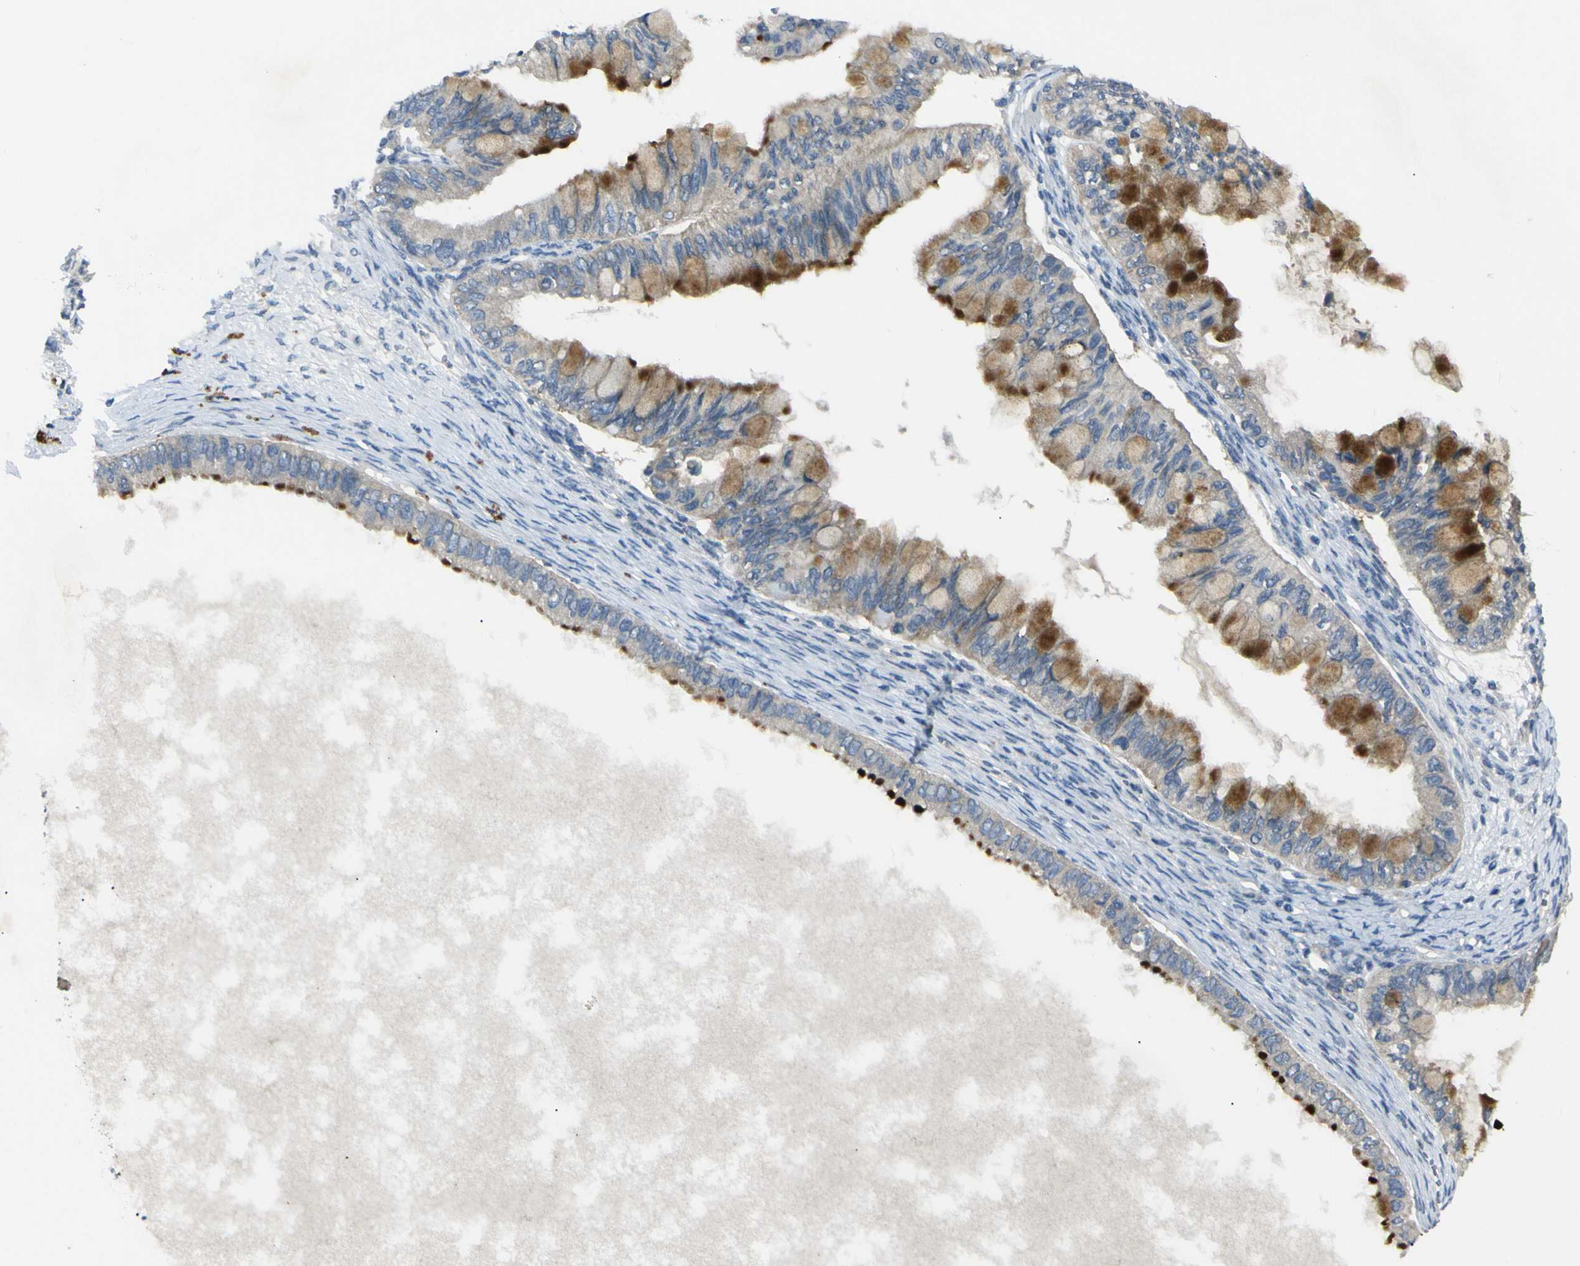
{"staining": {"intensity": "moderate", "quantity": ">75%", "location": "cytoplasmic/membranous"}, "tissue": "ovarian cancer", "cell_type": "Tumor cells", "image_type": "cancer", "snomed": [{"axis": "morphology", "description": "Cystadenocarcinoma, mucinous, NOS"}, {"axis": "topography", "description": "Ovary"}], "caption": "High-magnification brightfield microscopy of ovarian cancer (mucinous cystadenocarcinoma) stained with DAB (3,3'-diaminobenzidine) (brown) and counterstained with hematoxylin (blue). tumor cells exhibit moderate cytoplasmic/membranous expression is identified in approximately>75% of cells. The staining was performed using DAB (3,3'-diaminobenzidine), with brown indicating positive protein expression. Nuclei are stained blue with hematoxylin.", "gene": "C6orf89", "patient": {"sex": "female", "age": 80}}